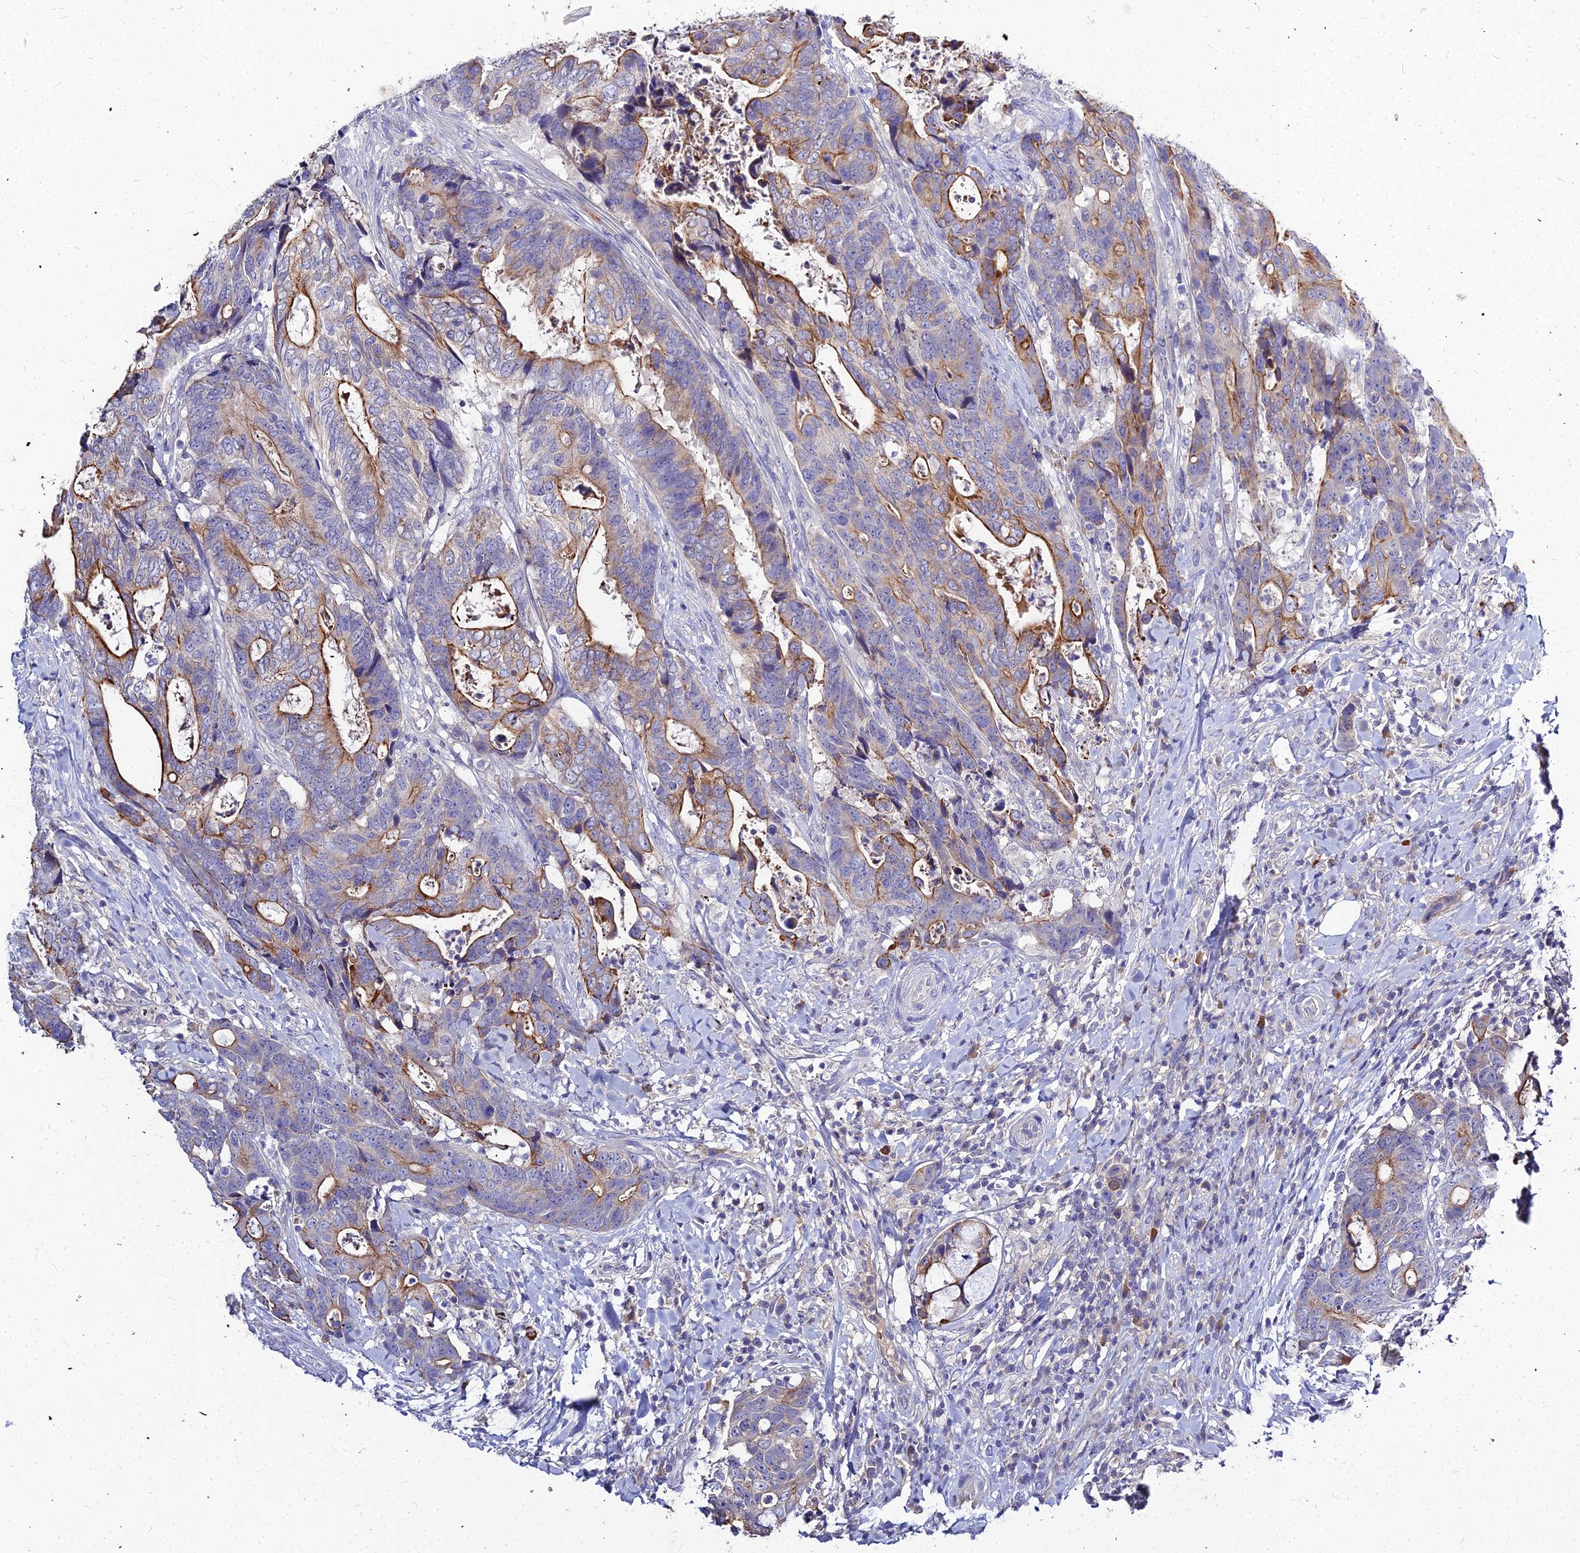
{"staining": {"intensity": "strong", "quantity": "25%-75%", "location": "cytoplasmic/membranous"}, "tissue": "colorectal cancer", "cell_type": "Tumor cells", "image_type": "cancer", "snomed": [{"axis": "morphology", "description": "Adenocarcinoma, NOS"}, {"axis": "topography", "description": "Colon"}], "caption": "This histopathology image exhibits immunohistochemistry staining of colorectal cancer, with high strong cytoplasmic/membranous positivity in about 25%-75% of tumor cells.", "gene": "DMRTA1", "patient": {"sex": "female", "age": 82}}